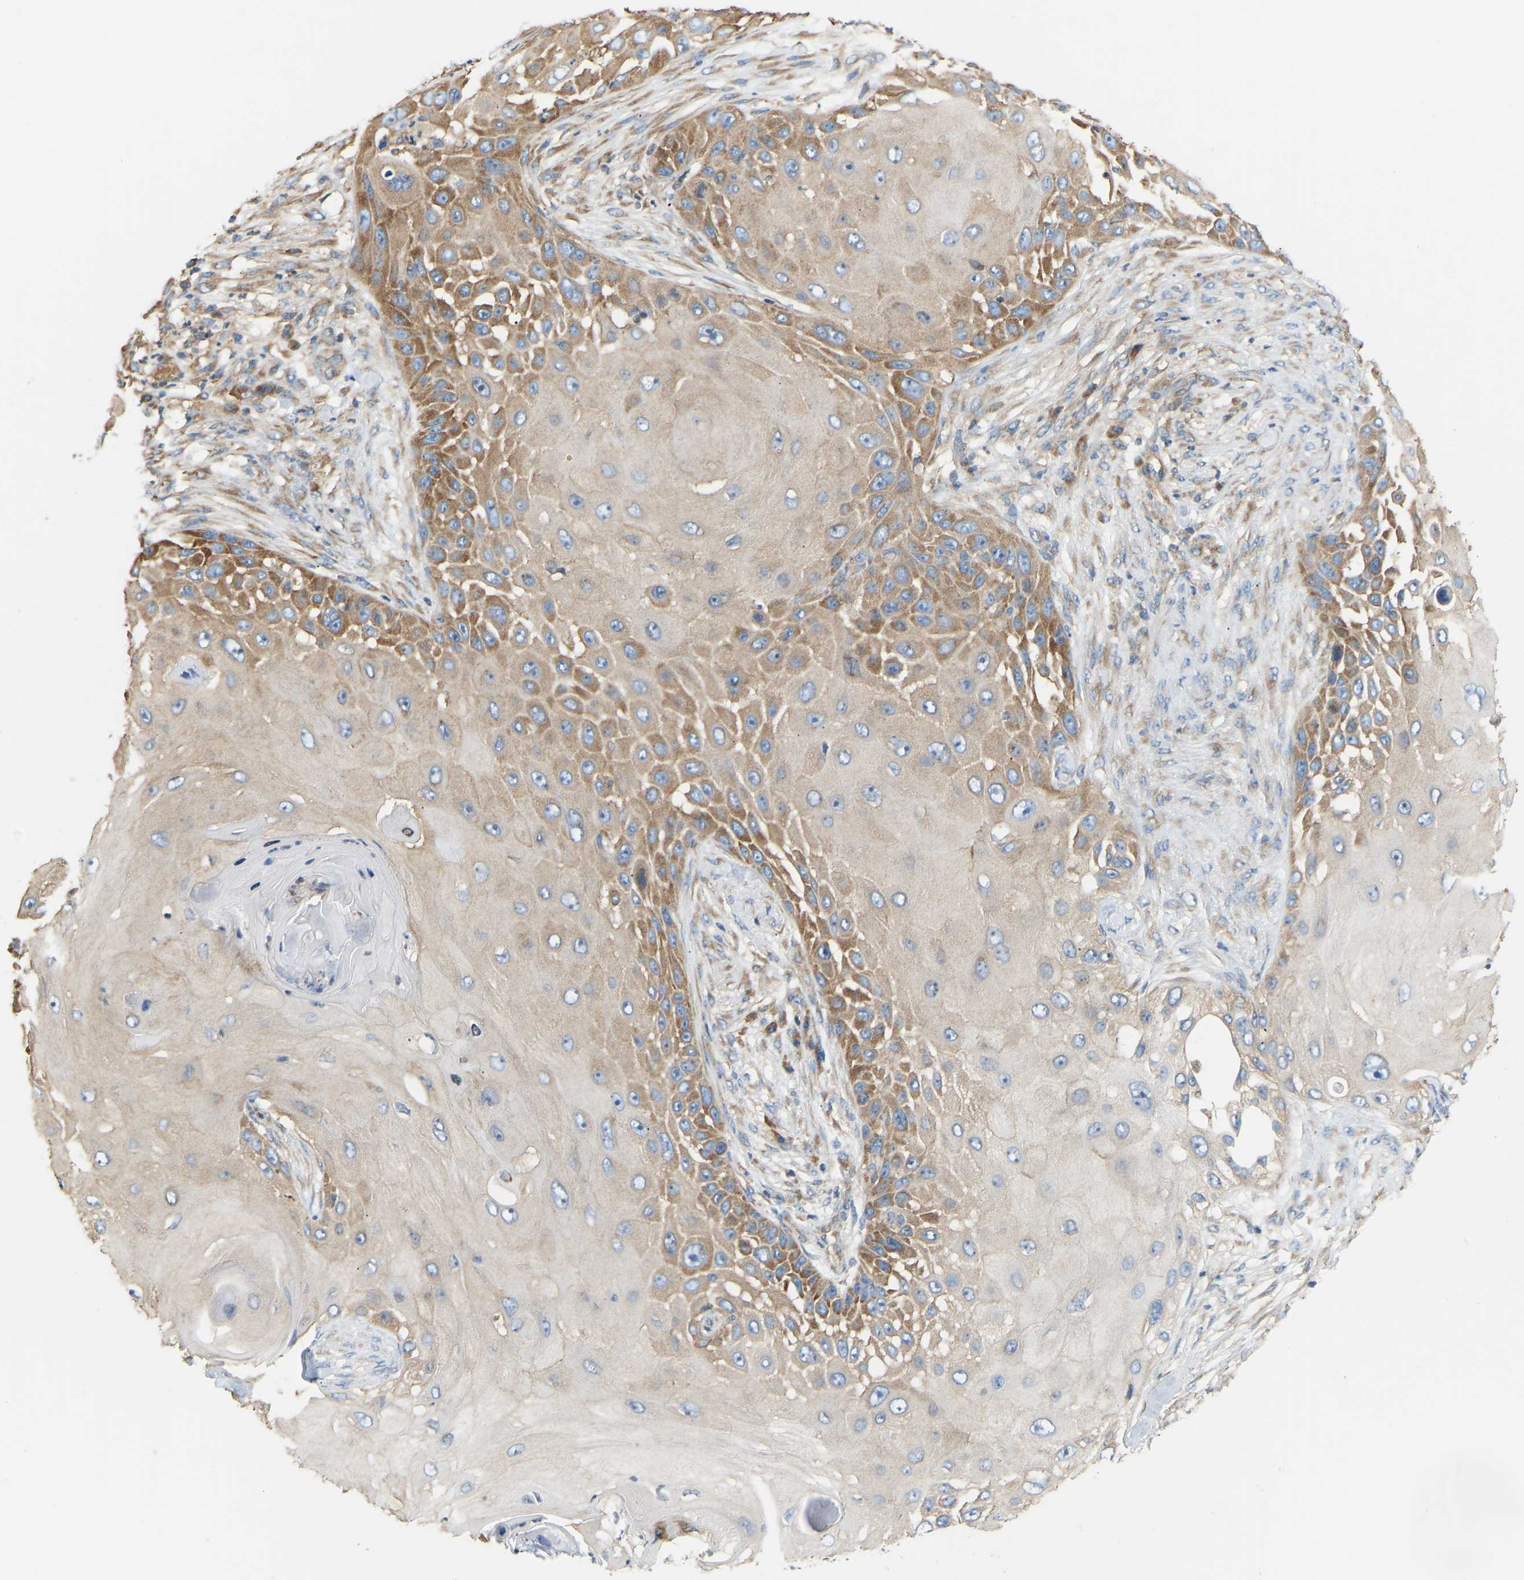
{"staining": {"intensity": "moderate", "quantity": ">75%", "location": "cytoplasmic/membranous"}, "tissue": "skin cancer", "cell_type": "Tumor cells", "image_type": "cancer", "snomed": [{"axis": "morphology", "description": "Squamous cell carcinoma, NOS"}, {"axis": "topography", "description": "Skin"}], "caption": "Brown immunohistochemical staining in human skin squamous cell carcinoma reveals moderate cytoplasmic/membranous staining in about >75% of tumor cells.", "gene": "RPS6KB2", "patient": {"sex": "female", "age": 44}}